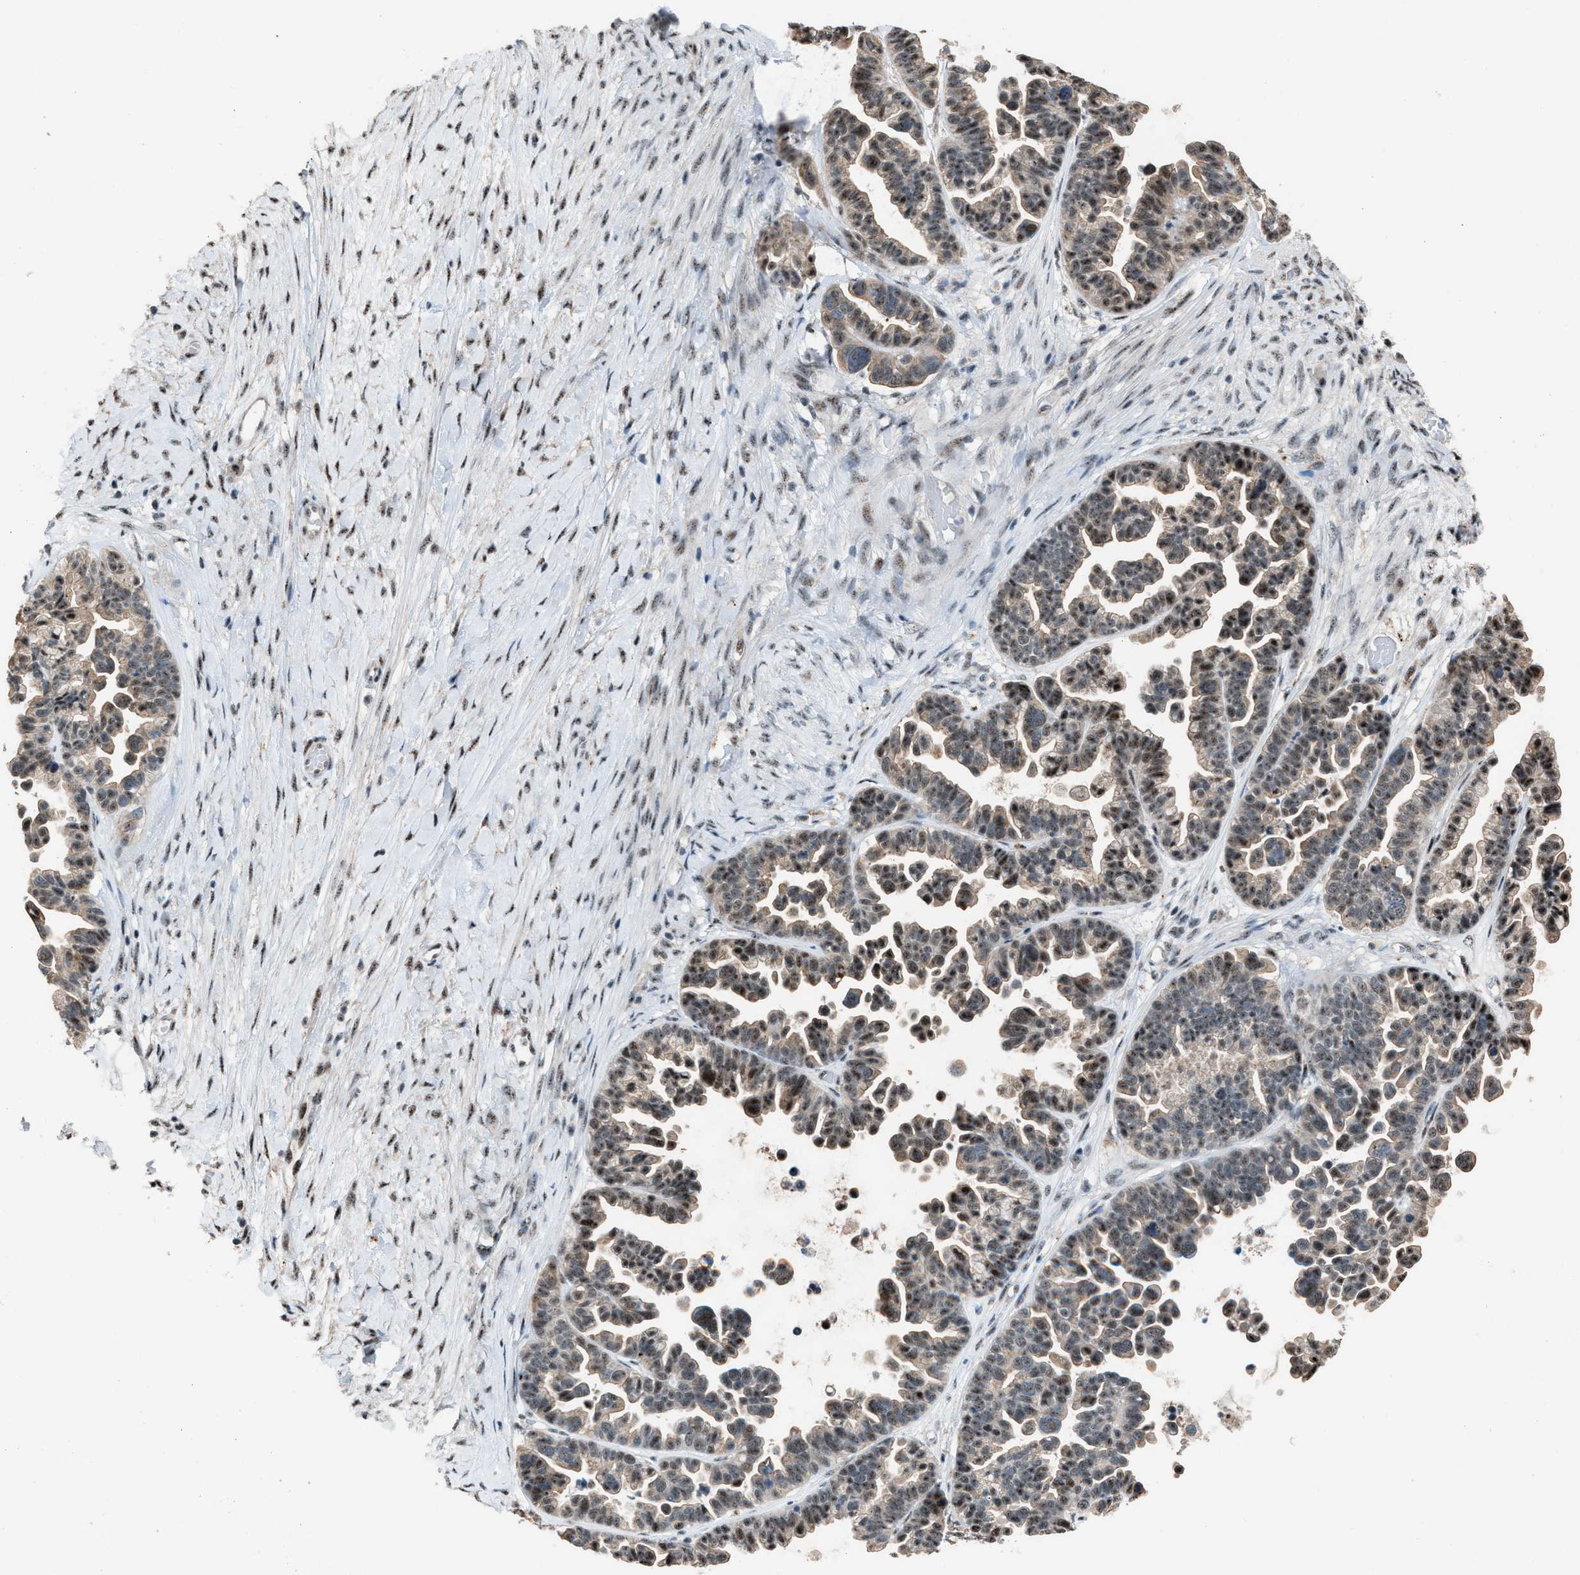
{"staining": {"intensity": "weak", "quantity": ">75%", "location": "cytoplasmic/membranous,nuclear"}, "tissue": "ovarian cancer", "cell_type": "Tumor cells", "image_type": "cancer", "snomed": [{"axis": "morphology", "description": "Cystadenocarcinoma, serous, NOS"}, {"axis": "topography", "description": "Ovary"}], "caption": "Human ovarian cancer (serous cystadenocarcinoma) stained for a protein (brown) displays weak cytoplasmic/membranous and nuclear positive positivity in approximately >75% of tumor cells.", "gene": "CENPP", "patient": {"sex": "female", "age": 56}}